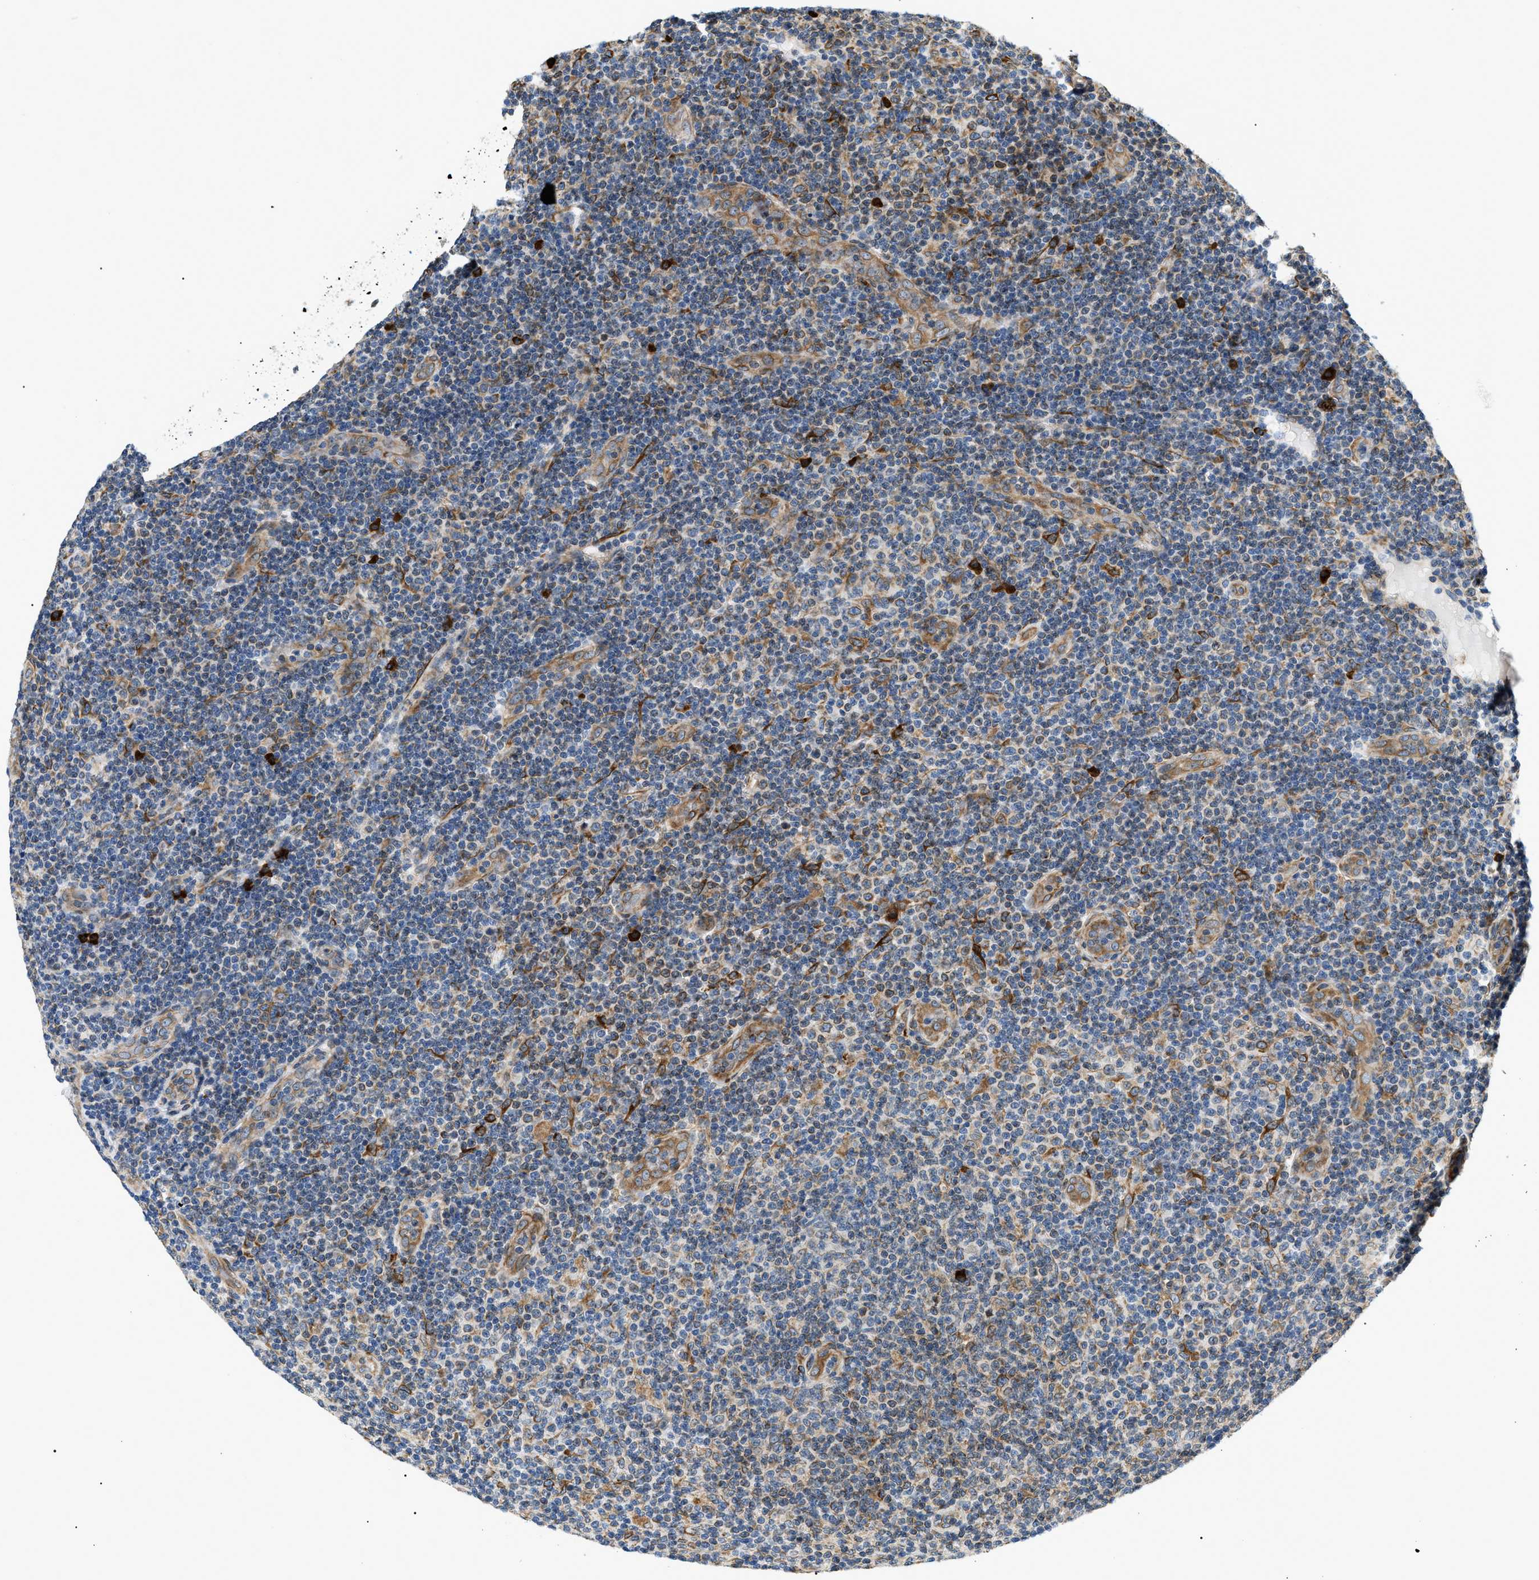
{"staining": {"intensity": "weak", "quantity": "<25%", "location": "cytoplasmic/membranous"}, "tissue": "lymphoma", "cell_type": "Tumor cells", "image_type": "cancer", "snomed": [{"axis": "morphology", "description": "Malignant lymphoma, non-Hodgkin's type, Low grade"}, {"axis": "topography", "description": "Lymph node"}], "caption": "Human low-grade malignant lymphoma, non-Hodgkin's type stained for a protein using immunohistochemistry (IHC) shows no expression in tumor cells.", "gene": "DERL1", "patient": {"sex": "male", "age": 83}}